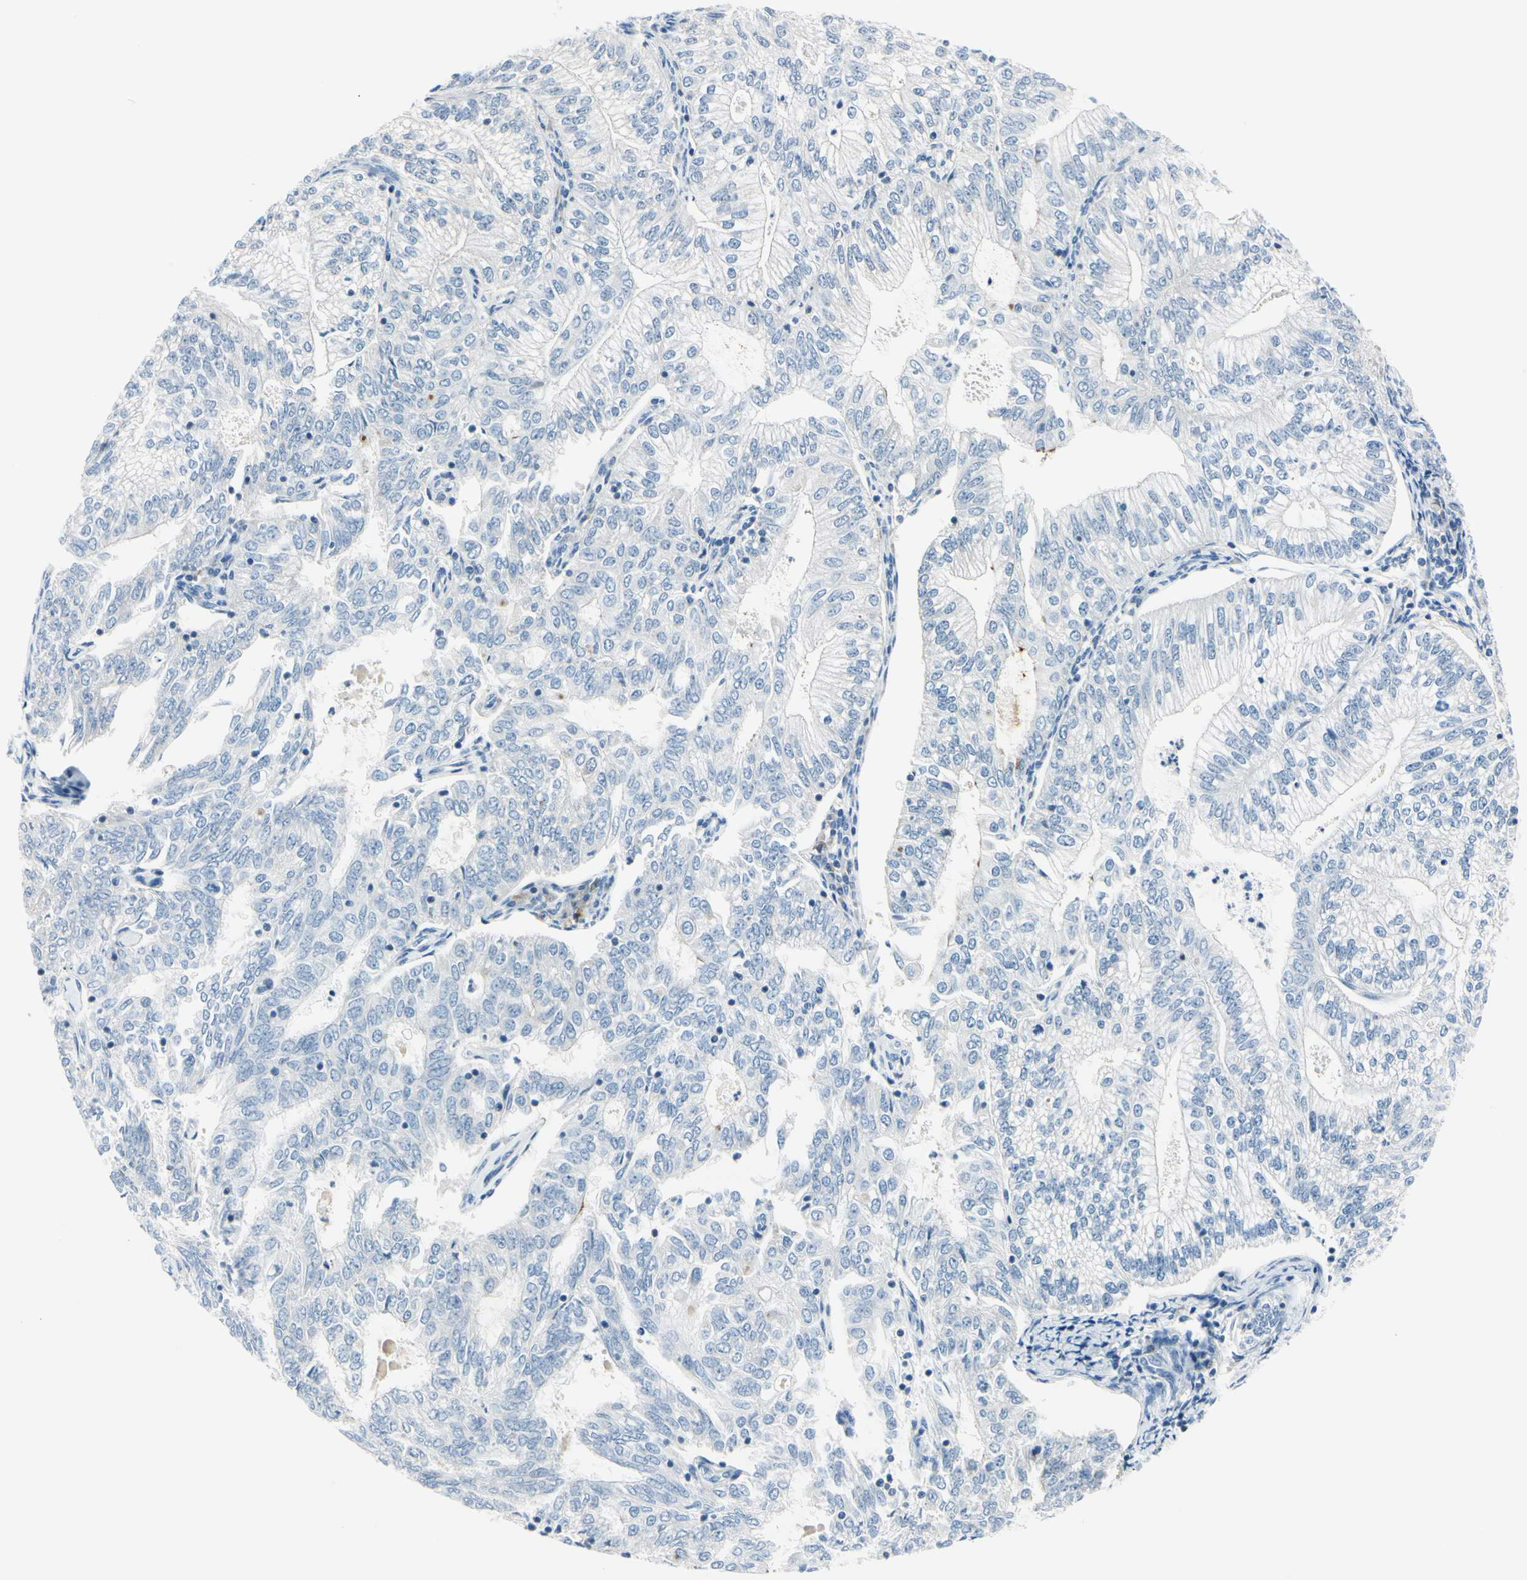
{"staining": {"intensity": "negative", "quantity": "none", "location": "none"}, "tissue": "endometrial cancer", "cell_type": "Tumor cells", "image_type": "cancer", "snomed": [{"axis": "morphology", "description": "Adenocarcinoma, NOS"}, {"axis": "topography", "description": "Endometrium"}], "caption": "Tumor cells show no significant expression in endometrial cancer. (Brightfield microscopy of DAB immunohistochemistry at high magnification).", "gene": "PEBP1", "patient": {"sex": "female", "age": 69}}